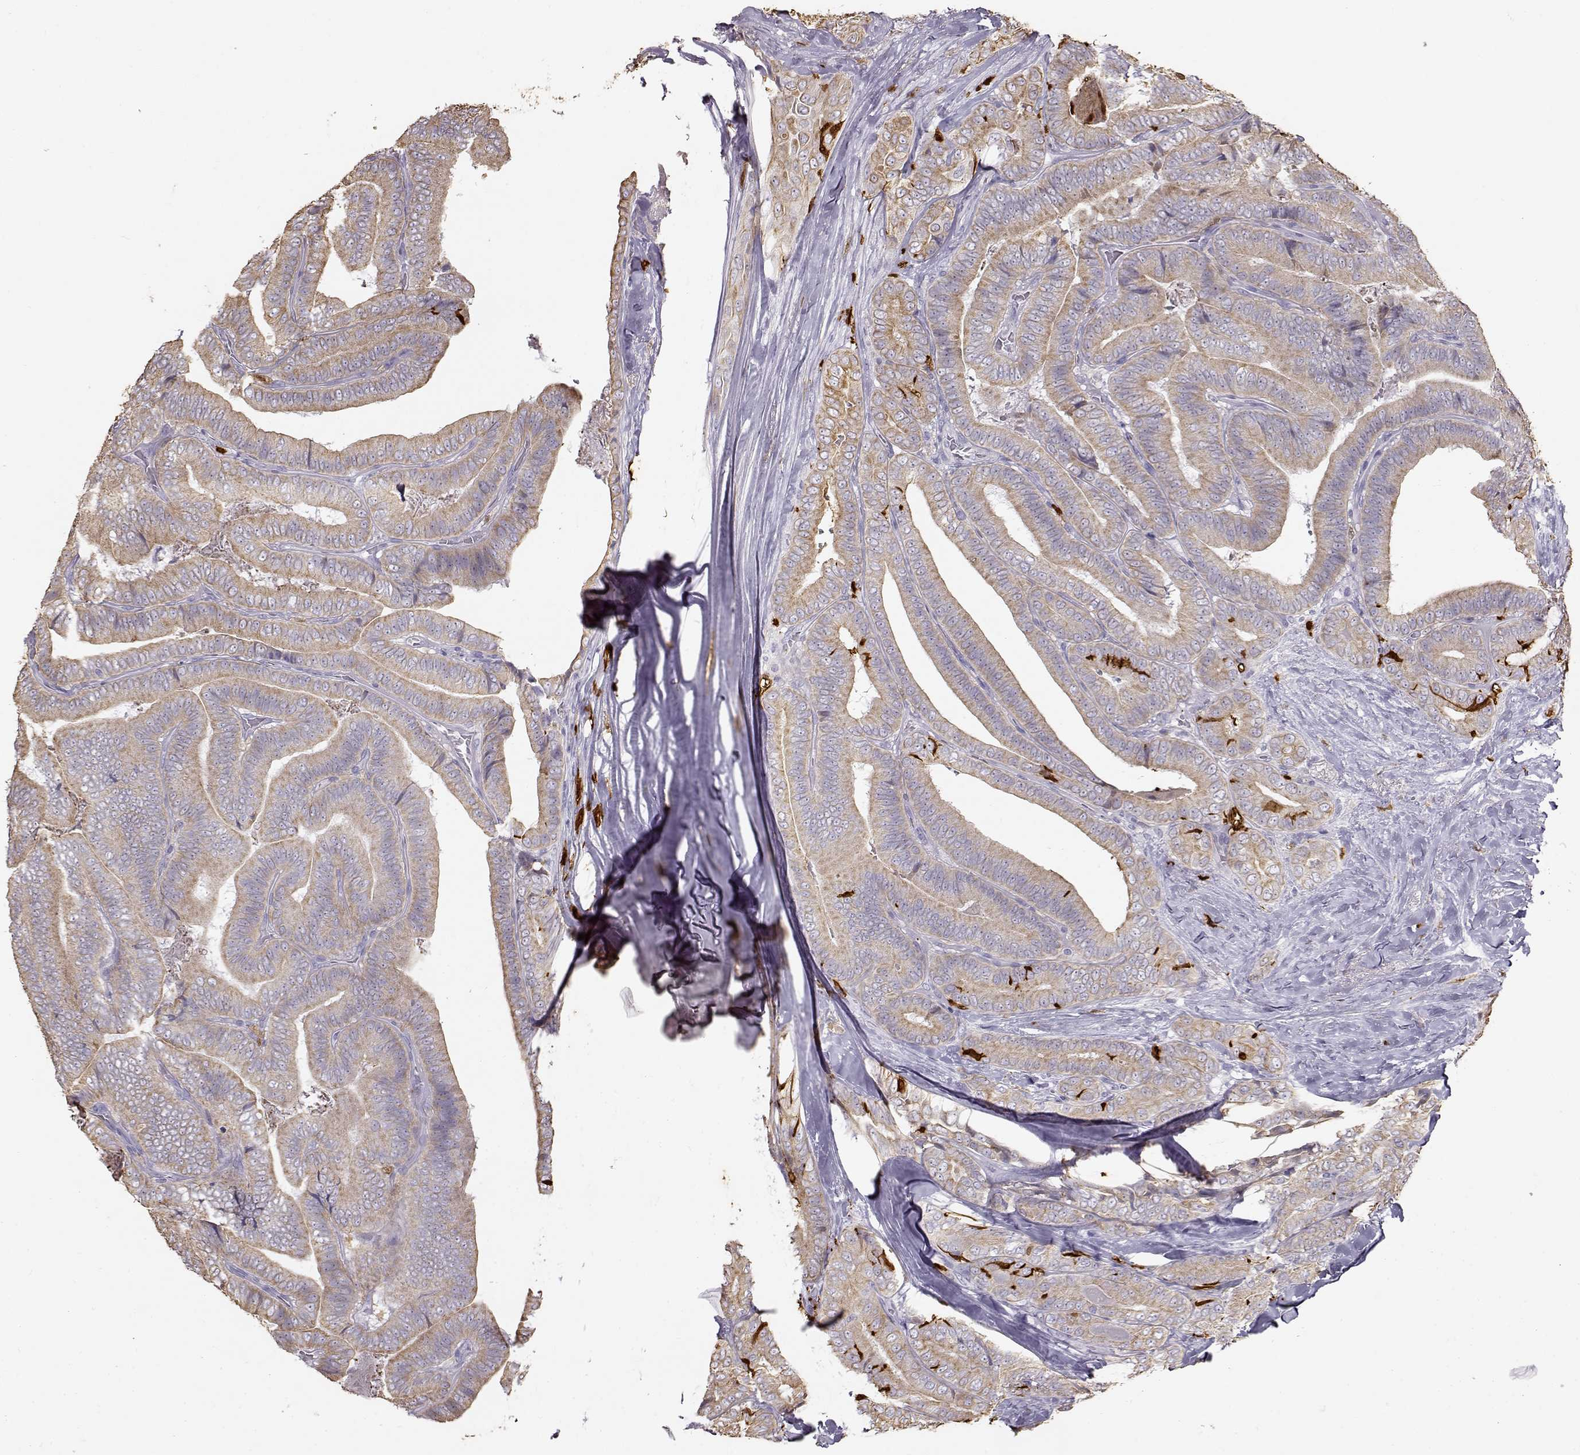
{"staining": {"intensity": "weak", "quantity": ">75%", "location": "cytoplasmic/membranous"}, "tissue": "thyroid cancer", "cell_type": "Tumor cells", "image_type": "cancer", "snomed": [{"axis": "morphology", "description": "Papillary adenocarcinoma, NOS"}, {"axis": "topography", "description": "Thyroid gland"}], "caption": "This photomicrograph reveals thyroid cancer (papillary adenocarcinoma) stained with IHC to label a protein in brown. The cytoplasmic/membranous of tumor cells show weak positivity for the protein. Nuclei are counter-stained blue.", "gene": "S100B", "patient": {"sex": "male", "age": 61}}